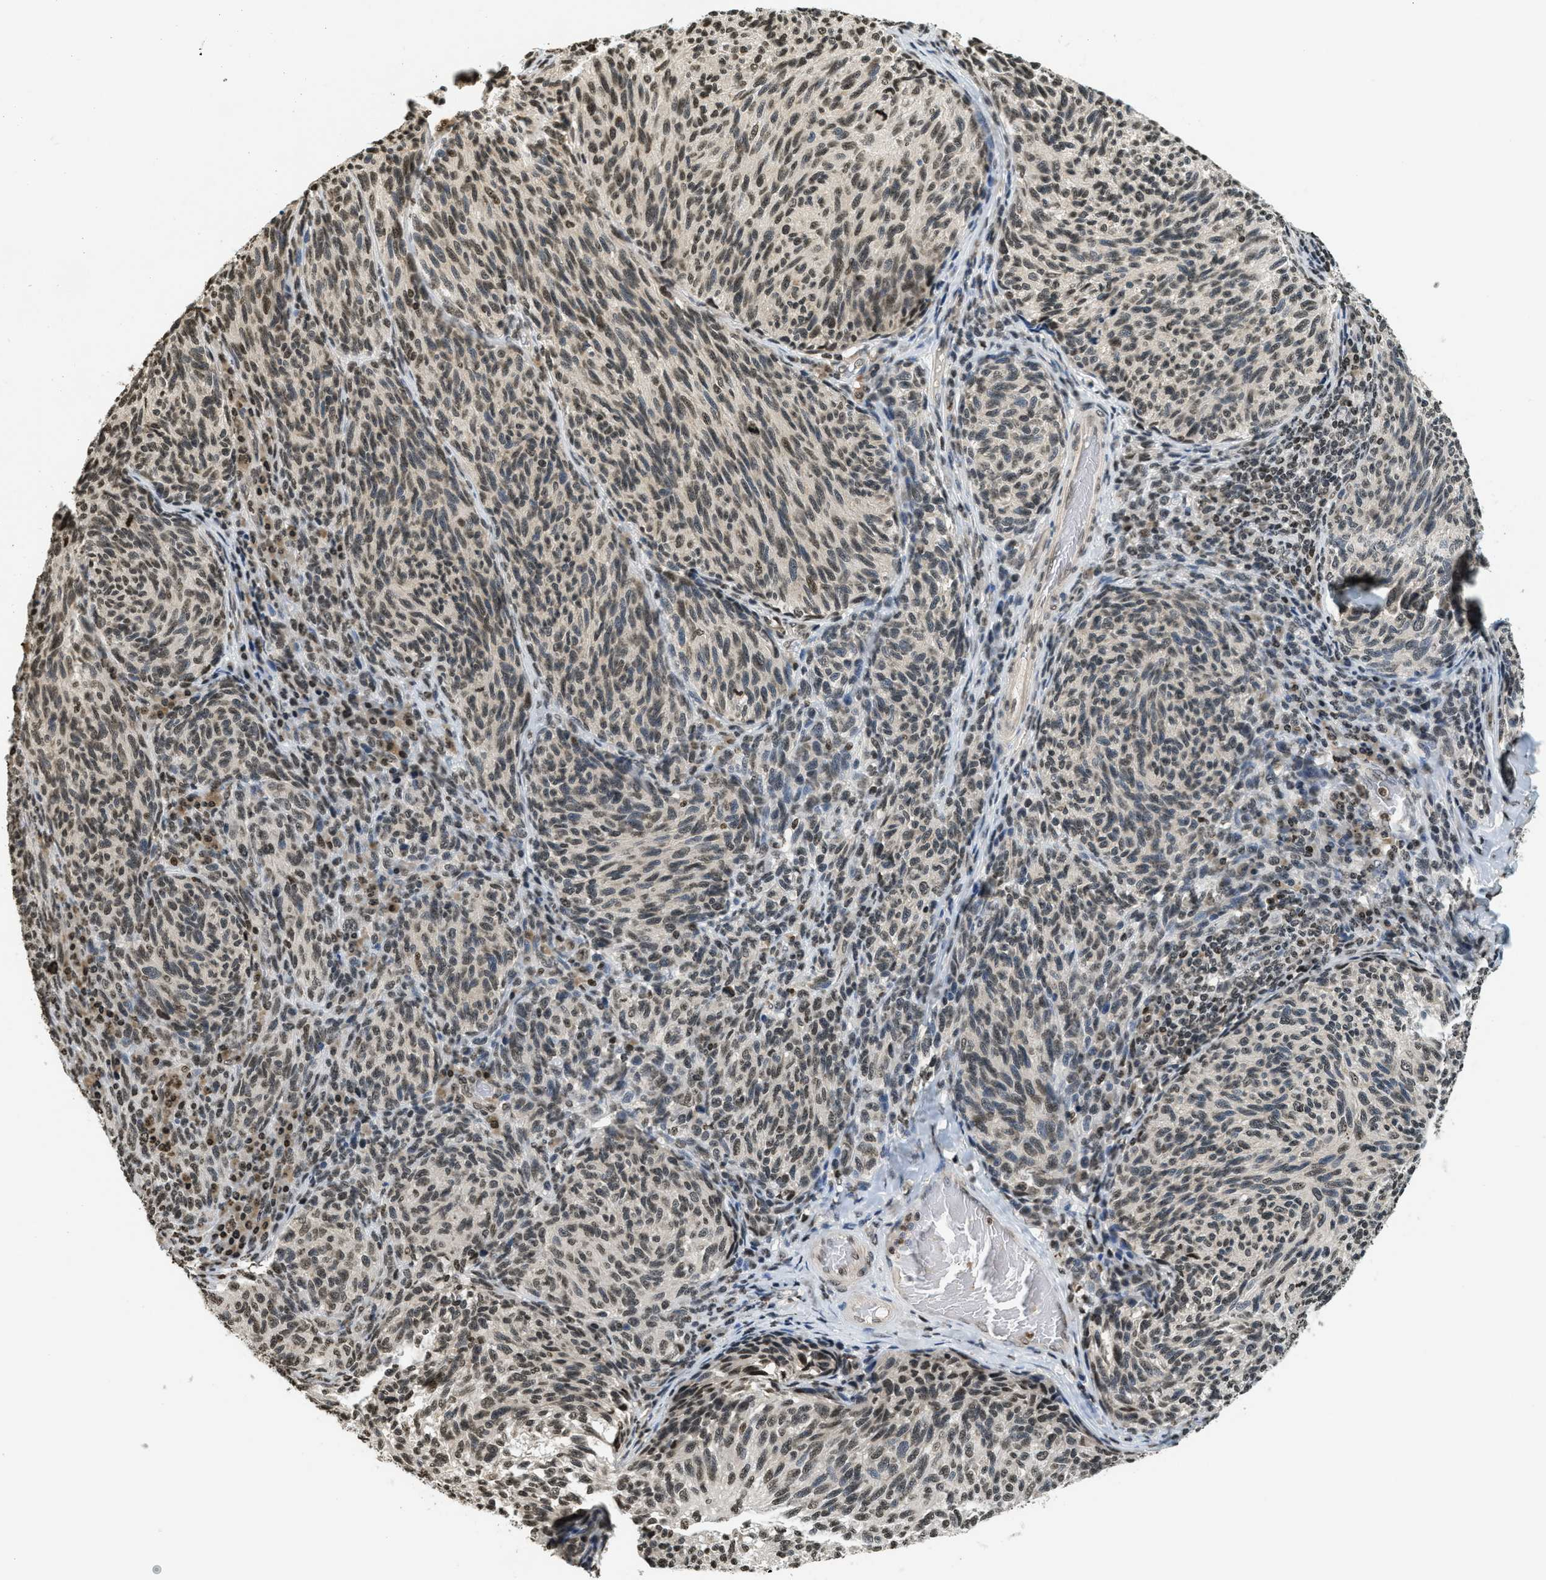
{"staining": {"intensity": "moderate", "quantity": ">75%", "location": "nuclear"}, "tissue": "melanoma", "cell_type": "Tumor cells", "image_type": "cancer", "snomed": [{"axis": "morphology", "description": "Malignant melanoma, NOS"}, {"axis": "topography", "description": "Skin"}], "caption": "Tumor cells display medium levels of moderate nuclear staining in about >75% of cells in human malignant melanoma. (IHC, brightfield microscopy, high magnification).", "gene": "LDB2", "patient": {"sex": "female", "age": 73}}